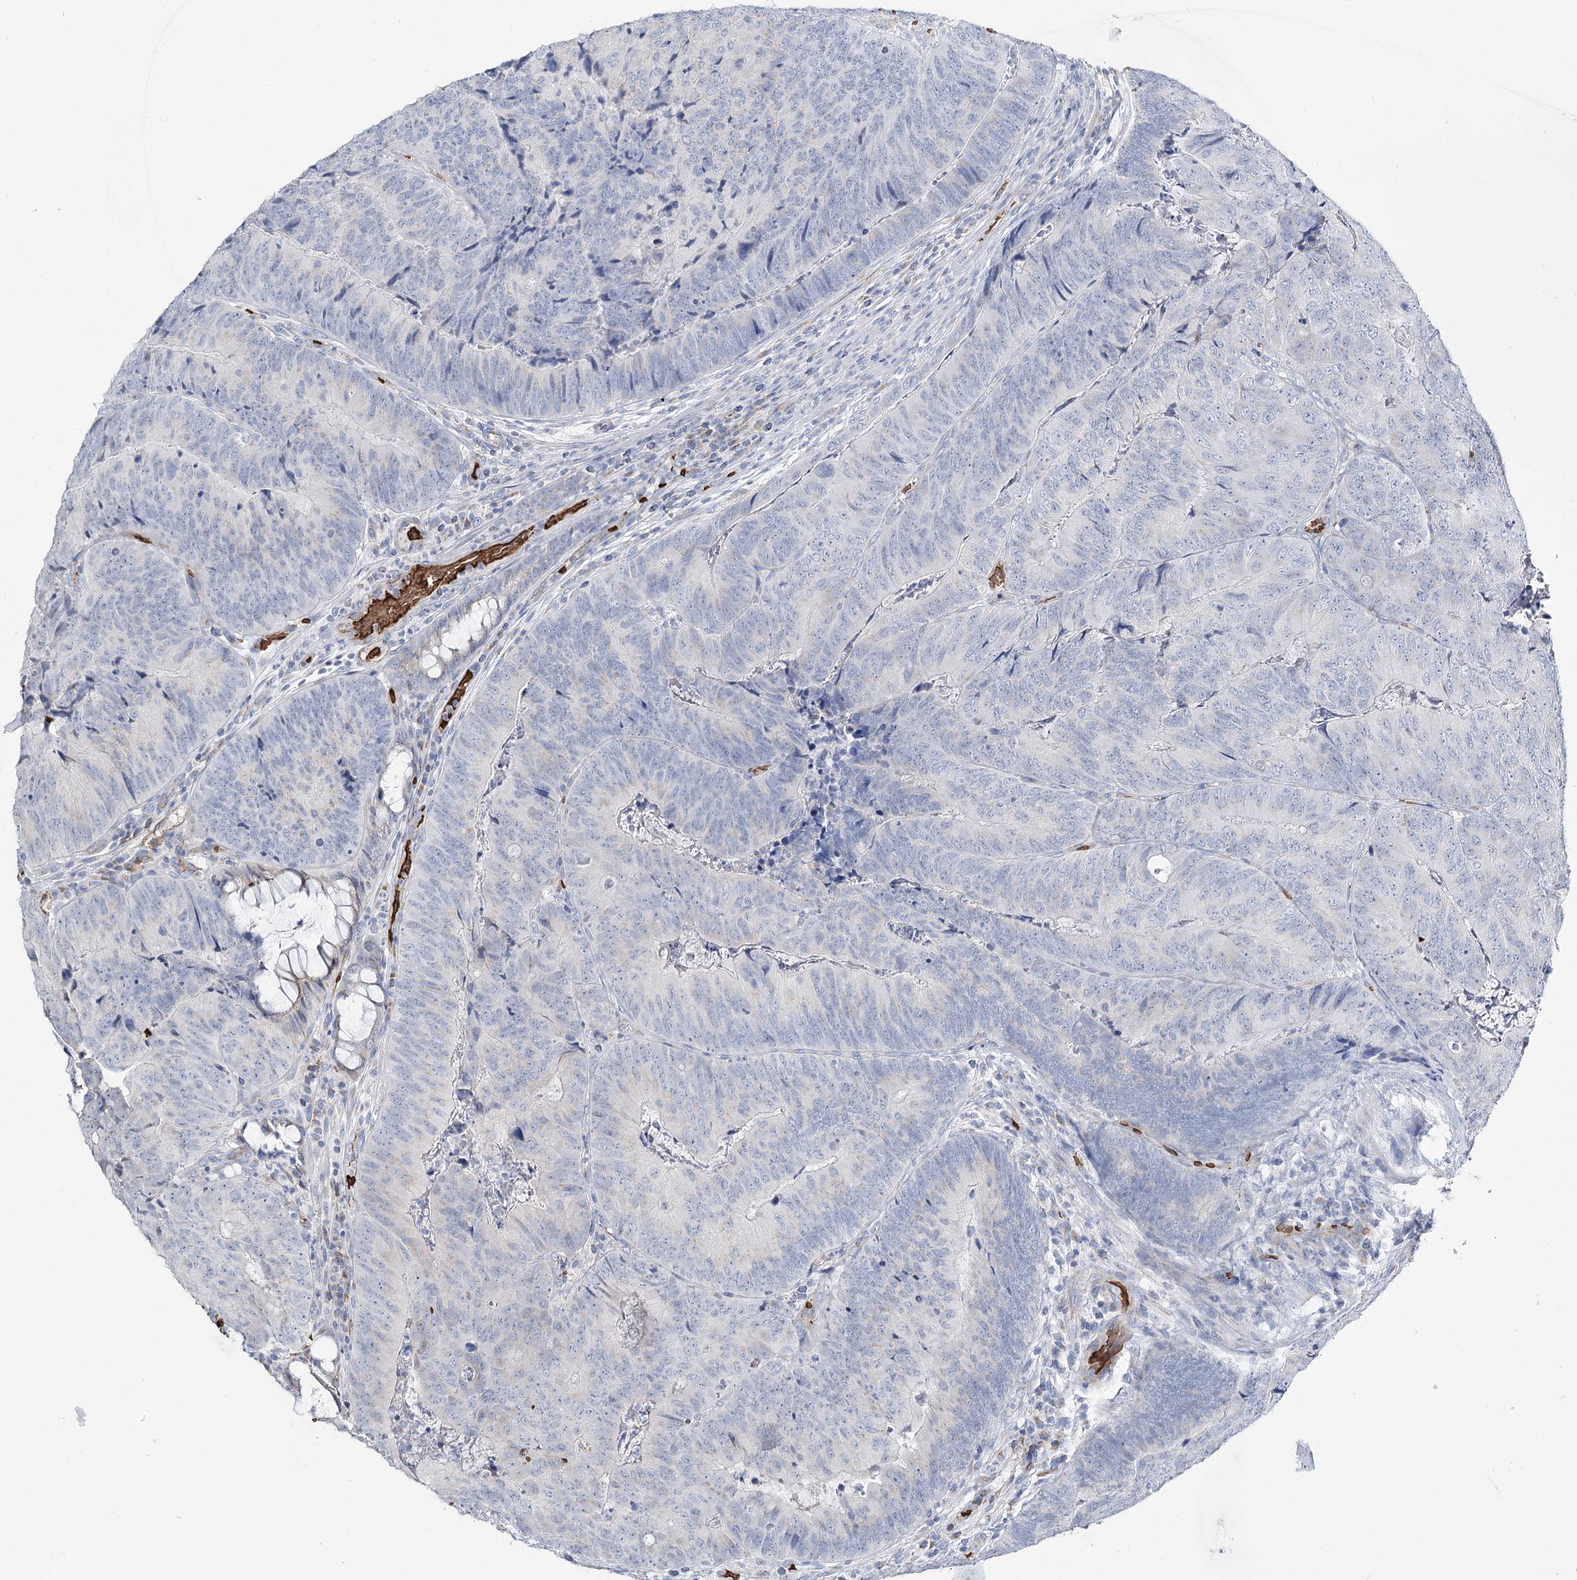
{"staining": {"intensity": "negative", "quantity": "none", "location": "none"}, "tissue": "colorectal cancer", "cell_type": "Tumor cells", "image_type": "cancer", "snomed": [{"axis": "morphology", "description": "Adenocarcinoma, NOS"}, {"axis": "topography", "description": "Colon"}], "caption": "The photomicrograph demonstrates no staining of tumor cells in colorectal cancer (adenocarcinoma). Brightfield microscopy of IHC stained with DAB (3,3'-diaminobenzidine) (brown) and hematoxylin (blue), captured at high magnification.", "gene": "GBF1", "patient": {"sex": "female", "age": 67}}